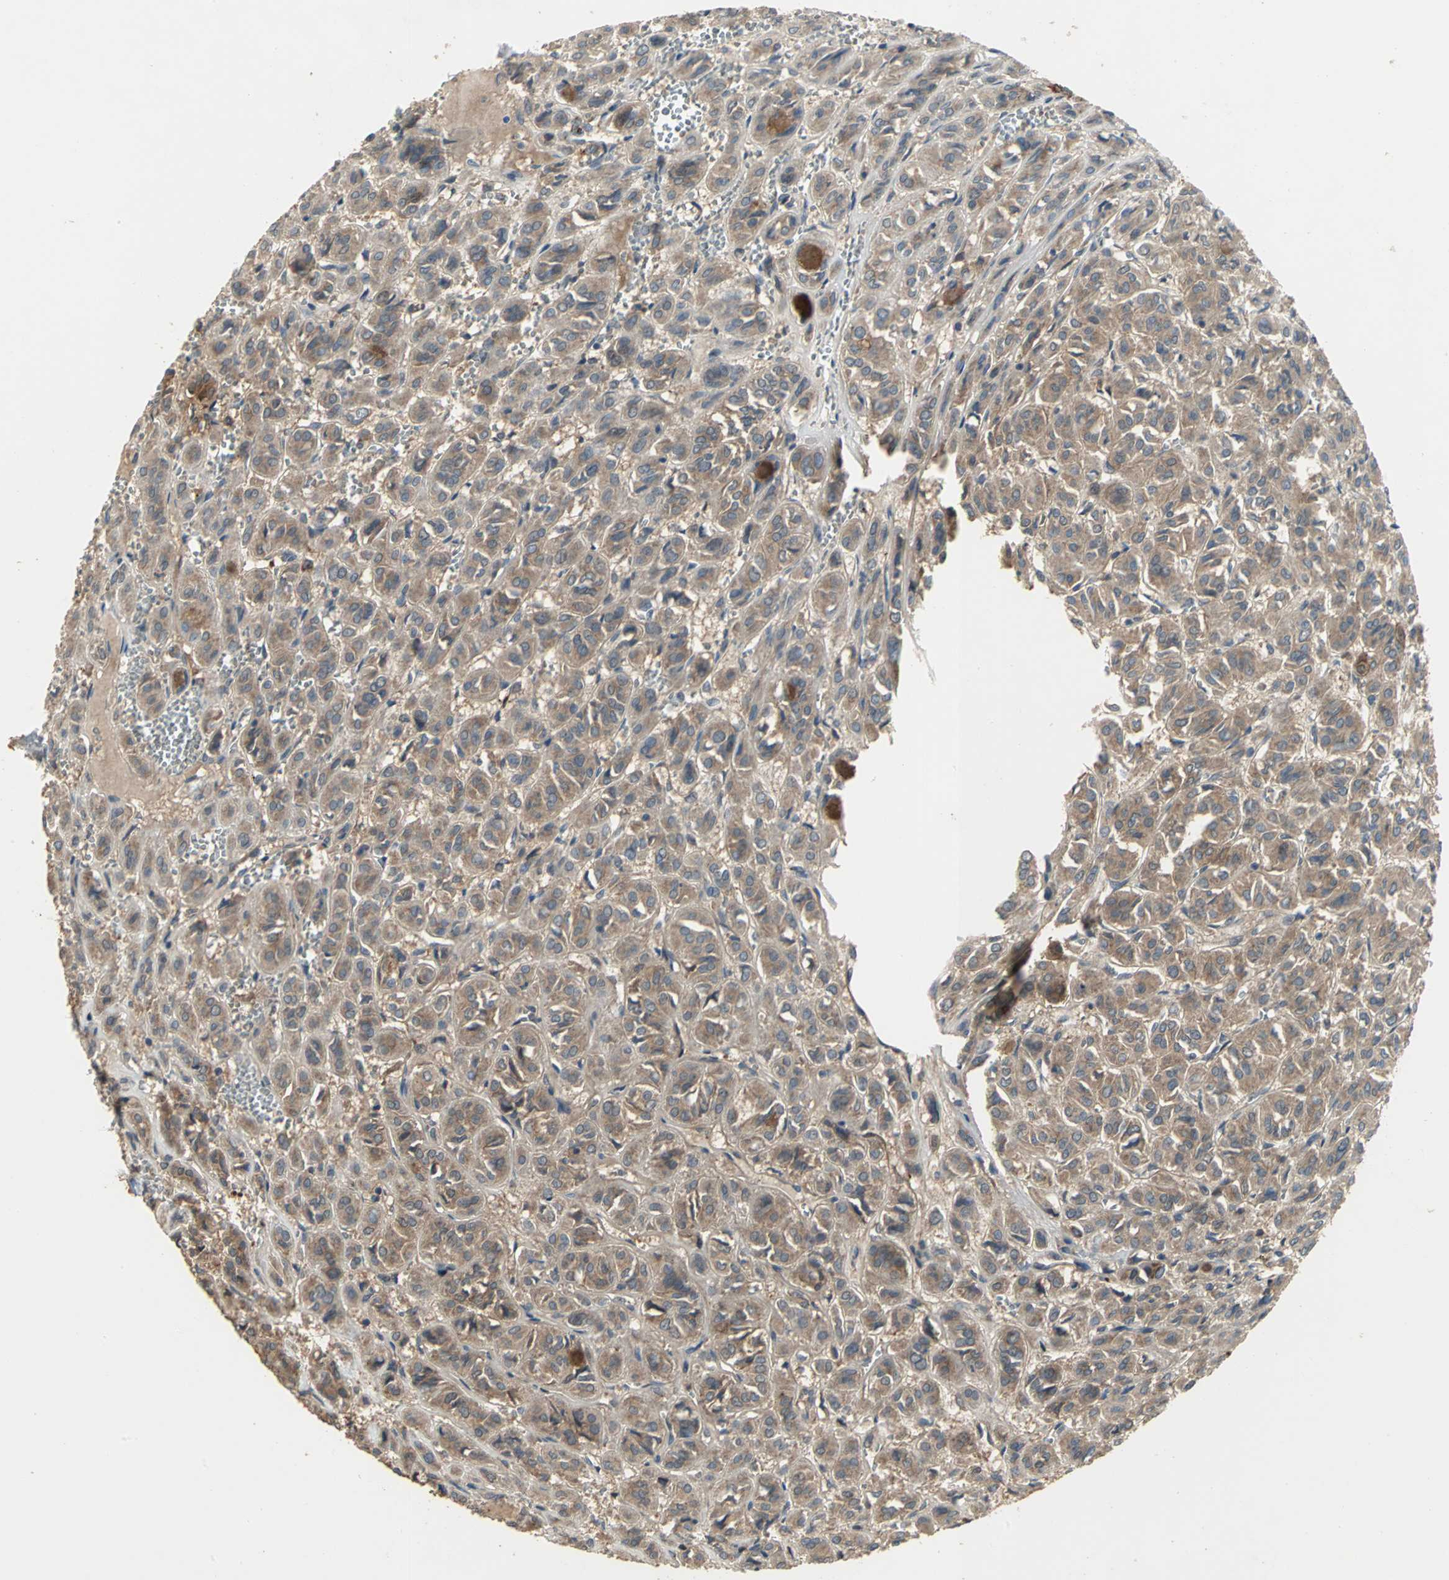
{"staining": {"intensity": "moderate", "quantity": ">75%", "location": "cytoplasmic/membranous"}, "tissue": "thyroid cancer", "cell_type": "Tumor cells", "image_type": "cancer", "snomed": [{"axis": "morphology", "description": "Follicular adenoma carcinoma, NOS"}, {"axis": "topography", "description": "Thyroid gland"}], "caption": "Thyroid follicular adenoma carcinoma tissue reveals moderate cytoplasmic/membranous expression in about >75% of tumor cells, visualized by immunohistochemistry.", "gene": "MET", "patient": {"sex": "female", "age": 71}}